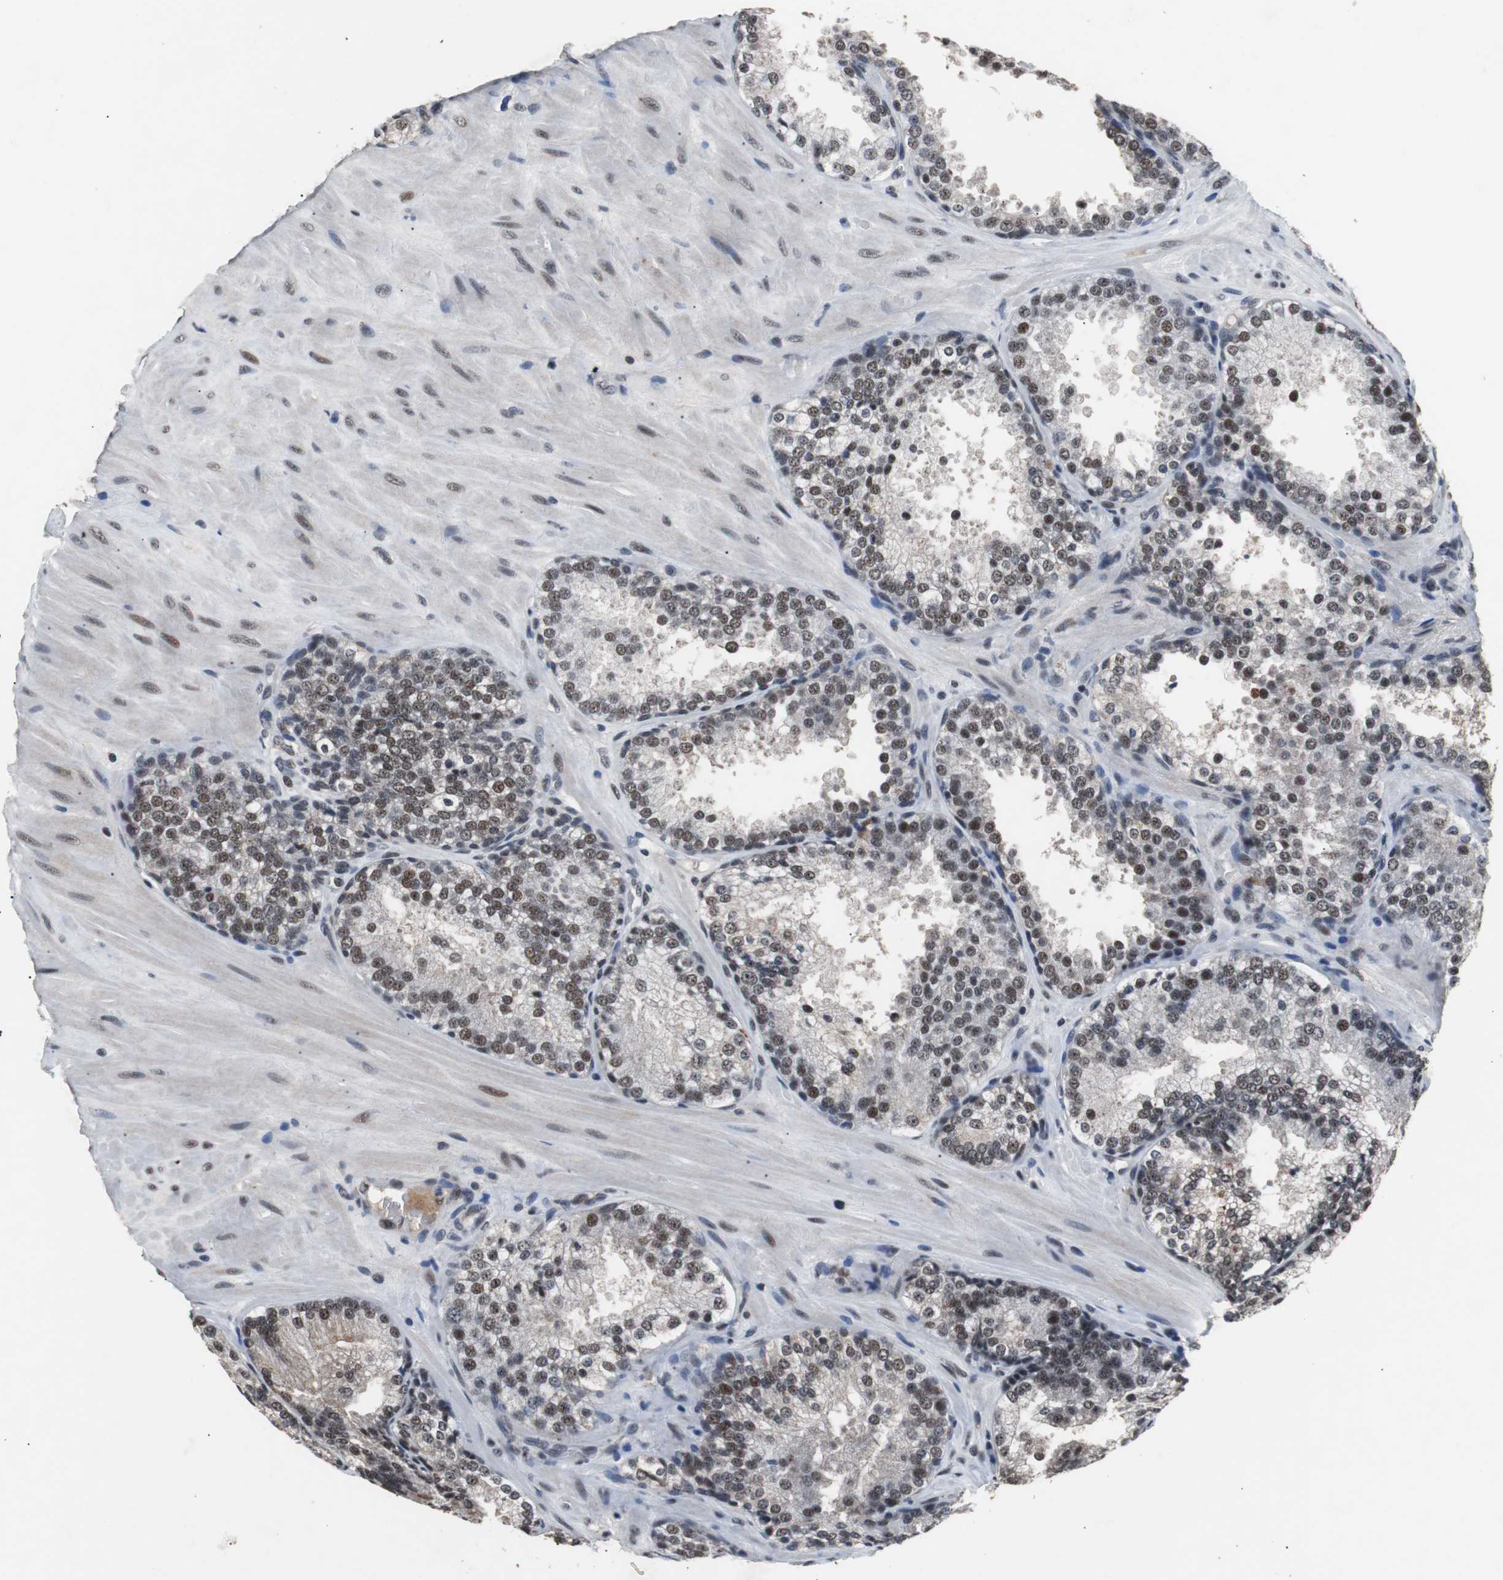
{"staining": {"intensity": "weak", "quantity": "25%-75%", "location": "cytoplasmic/membranous,nuclear"}, "tissue": "prostate cancer", "cell_type": "Tumor cells", "image_type": "cancer", "snomed": [{"axis": "morphology", "description": "Adenocarcinoma, High grade"}, {"axis": "topography", "description": "Prostate"}], "caption": "Prostate adenocarcinoma (high-grade) stained with DAB (3,3'-diaminobenzidine) immunohistochemistry (IHC) exhibits low levels of weak cytoplasmic/membranous and nuclear staining in approximately 25%-75% of tumor cells.", "gene": "USP28", "patient": {"sex": "male", "age": 70}}